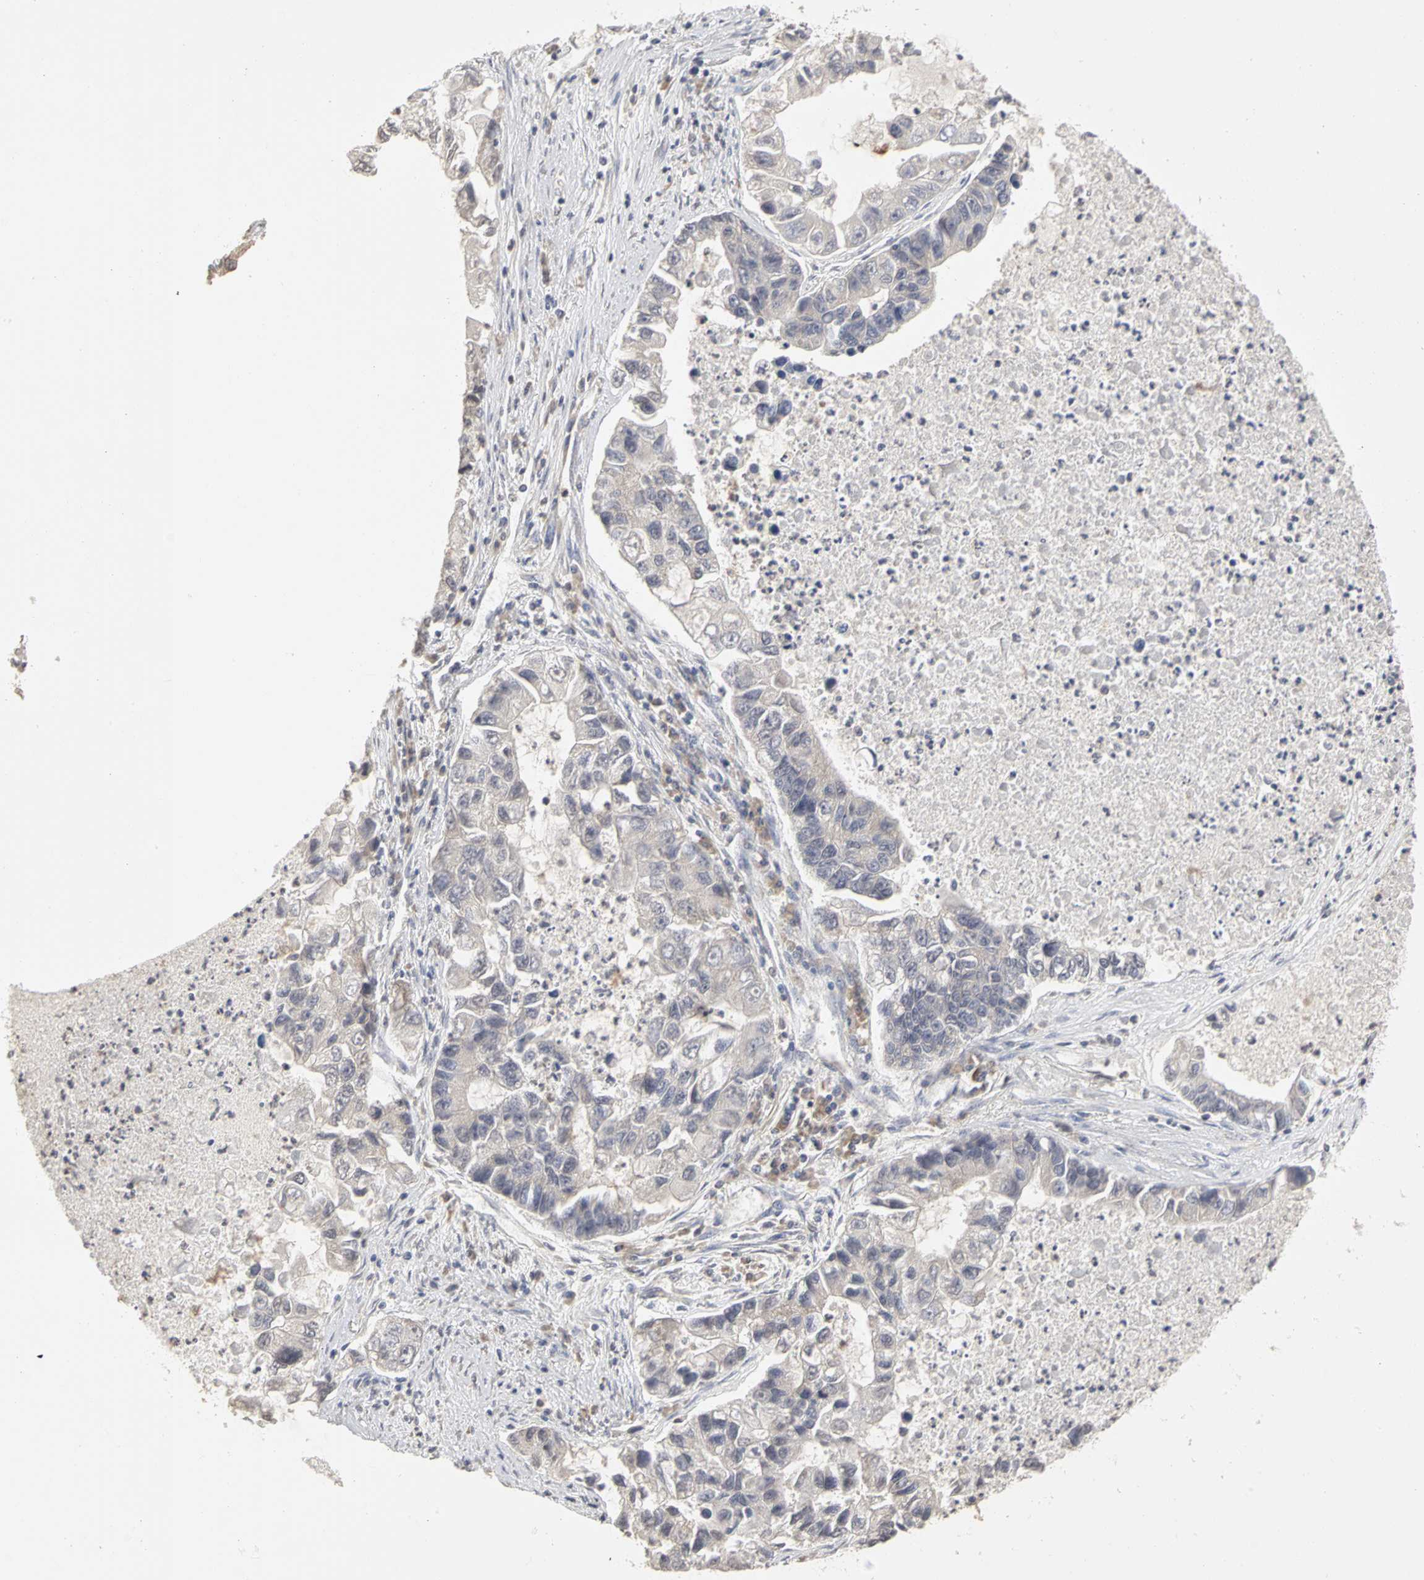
{"staining": {"intensity": "negative", "quantity": "none", "location": "none"}, "tissue": "lung cancer", "cell_type": "Tumor cells", "image_type": "cancer", "snomed": [{"axis": "morphology", "description": "Adenocarcinoma, NOS"}, {"axis": "topography", "description": "Lung"}], "caption": "A histopathology image of adenocarcinoma (lung) stained for a protein displays no brown staining in tumor cells.", "gene": "IRAK1", "patient": {"sex": "female", "age": 51}}